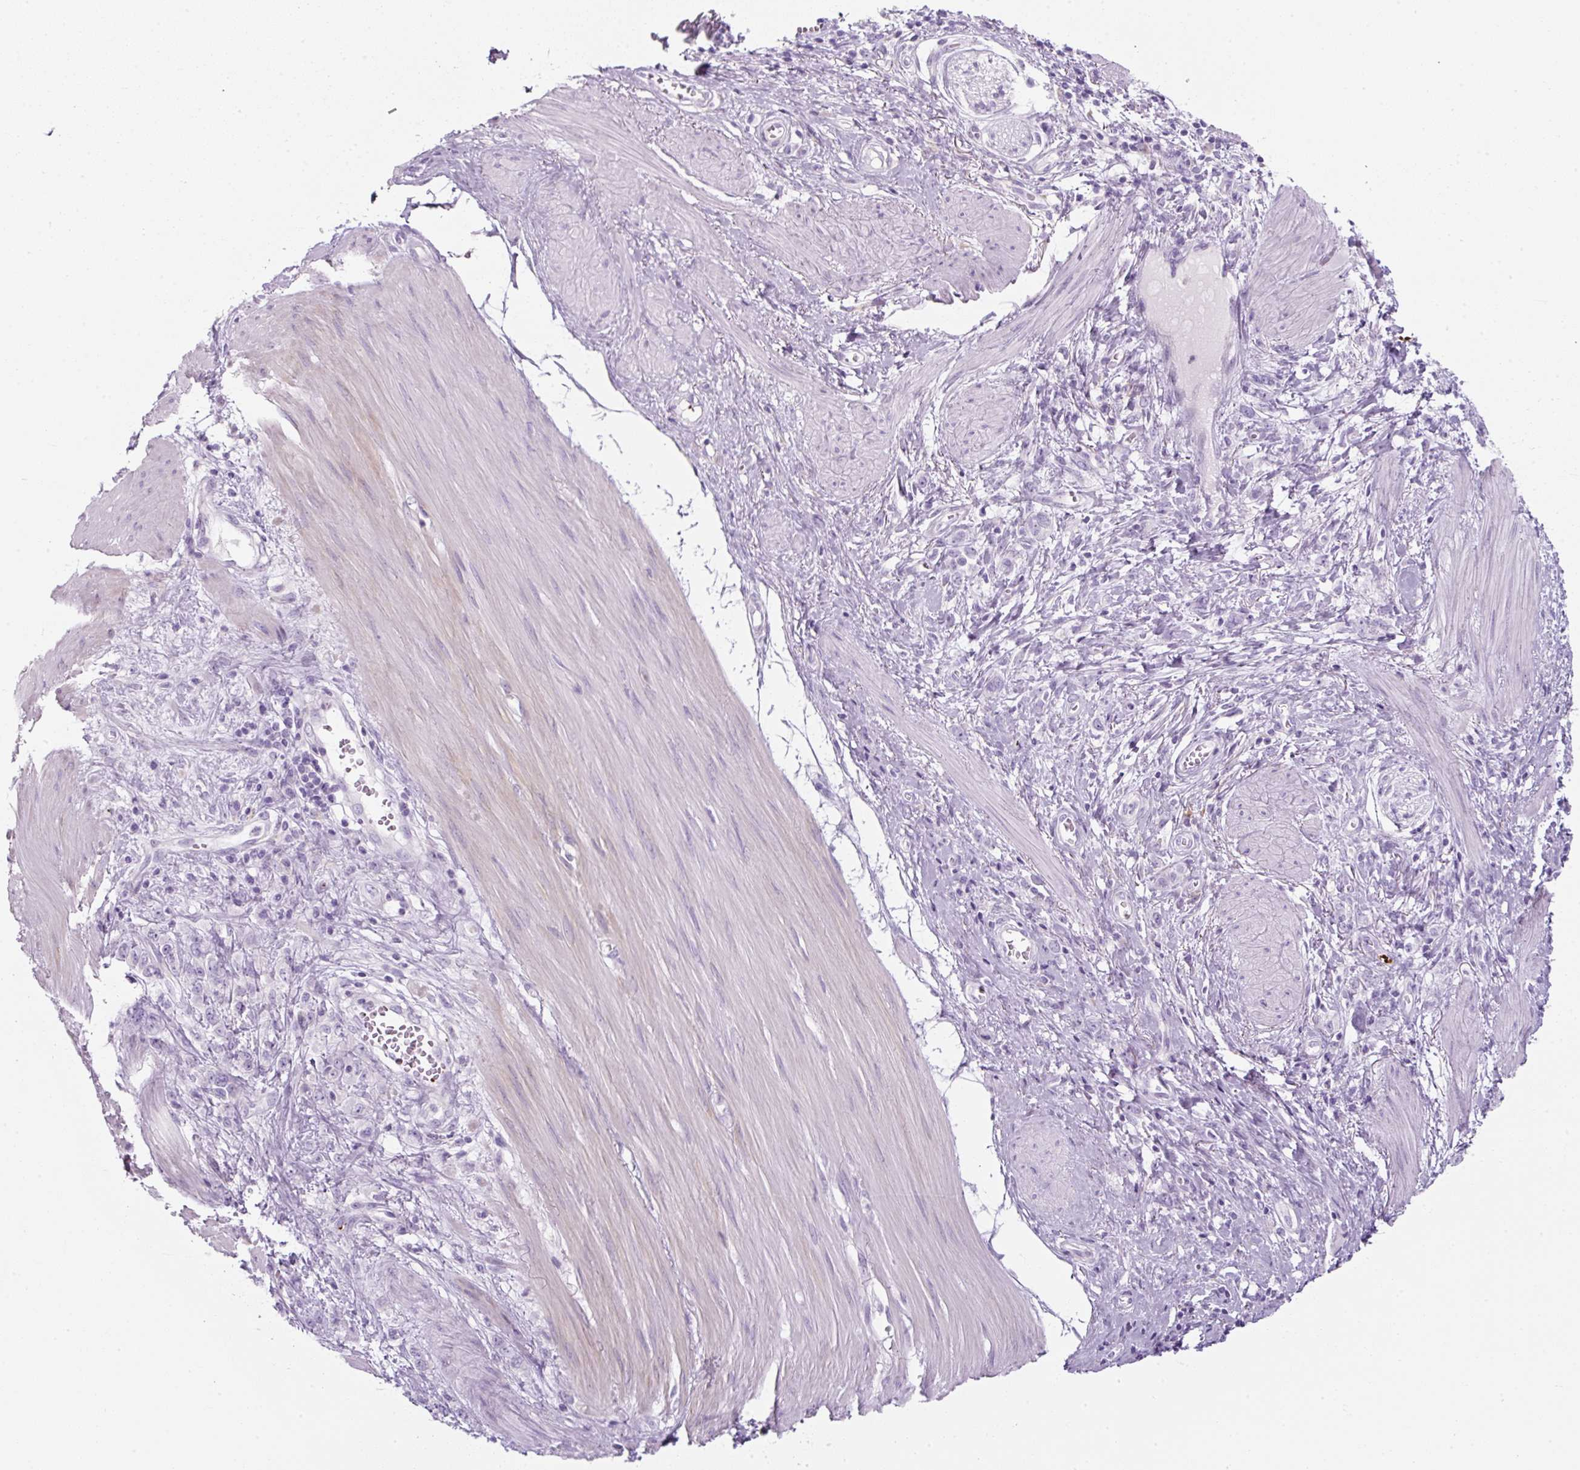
{"staining": {"intensity": "negative", "quantity": "none", "location": "none"}, "tissue": "stomach cancer", "cell_type": "Tumor cells", "image_type": "cancer", "snomed": [{"axis": "morphology", "description": "Adenocarcinoma, NOS"}, {"axis": "topography", "description": "Stomach"}], "caption": "This micrograph is of stomach adenocarcinoma stained with immunohistochemistry to label a protein in brown with the nuclei are counter-stained blue. There is no expression in tumor cells.", "gene": "PF4V1", "patient": {"sex": "female", "age": 76}}